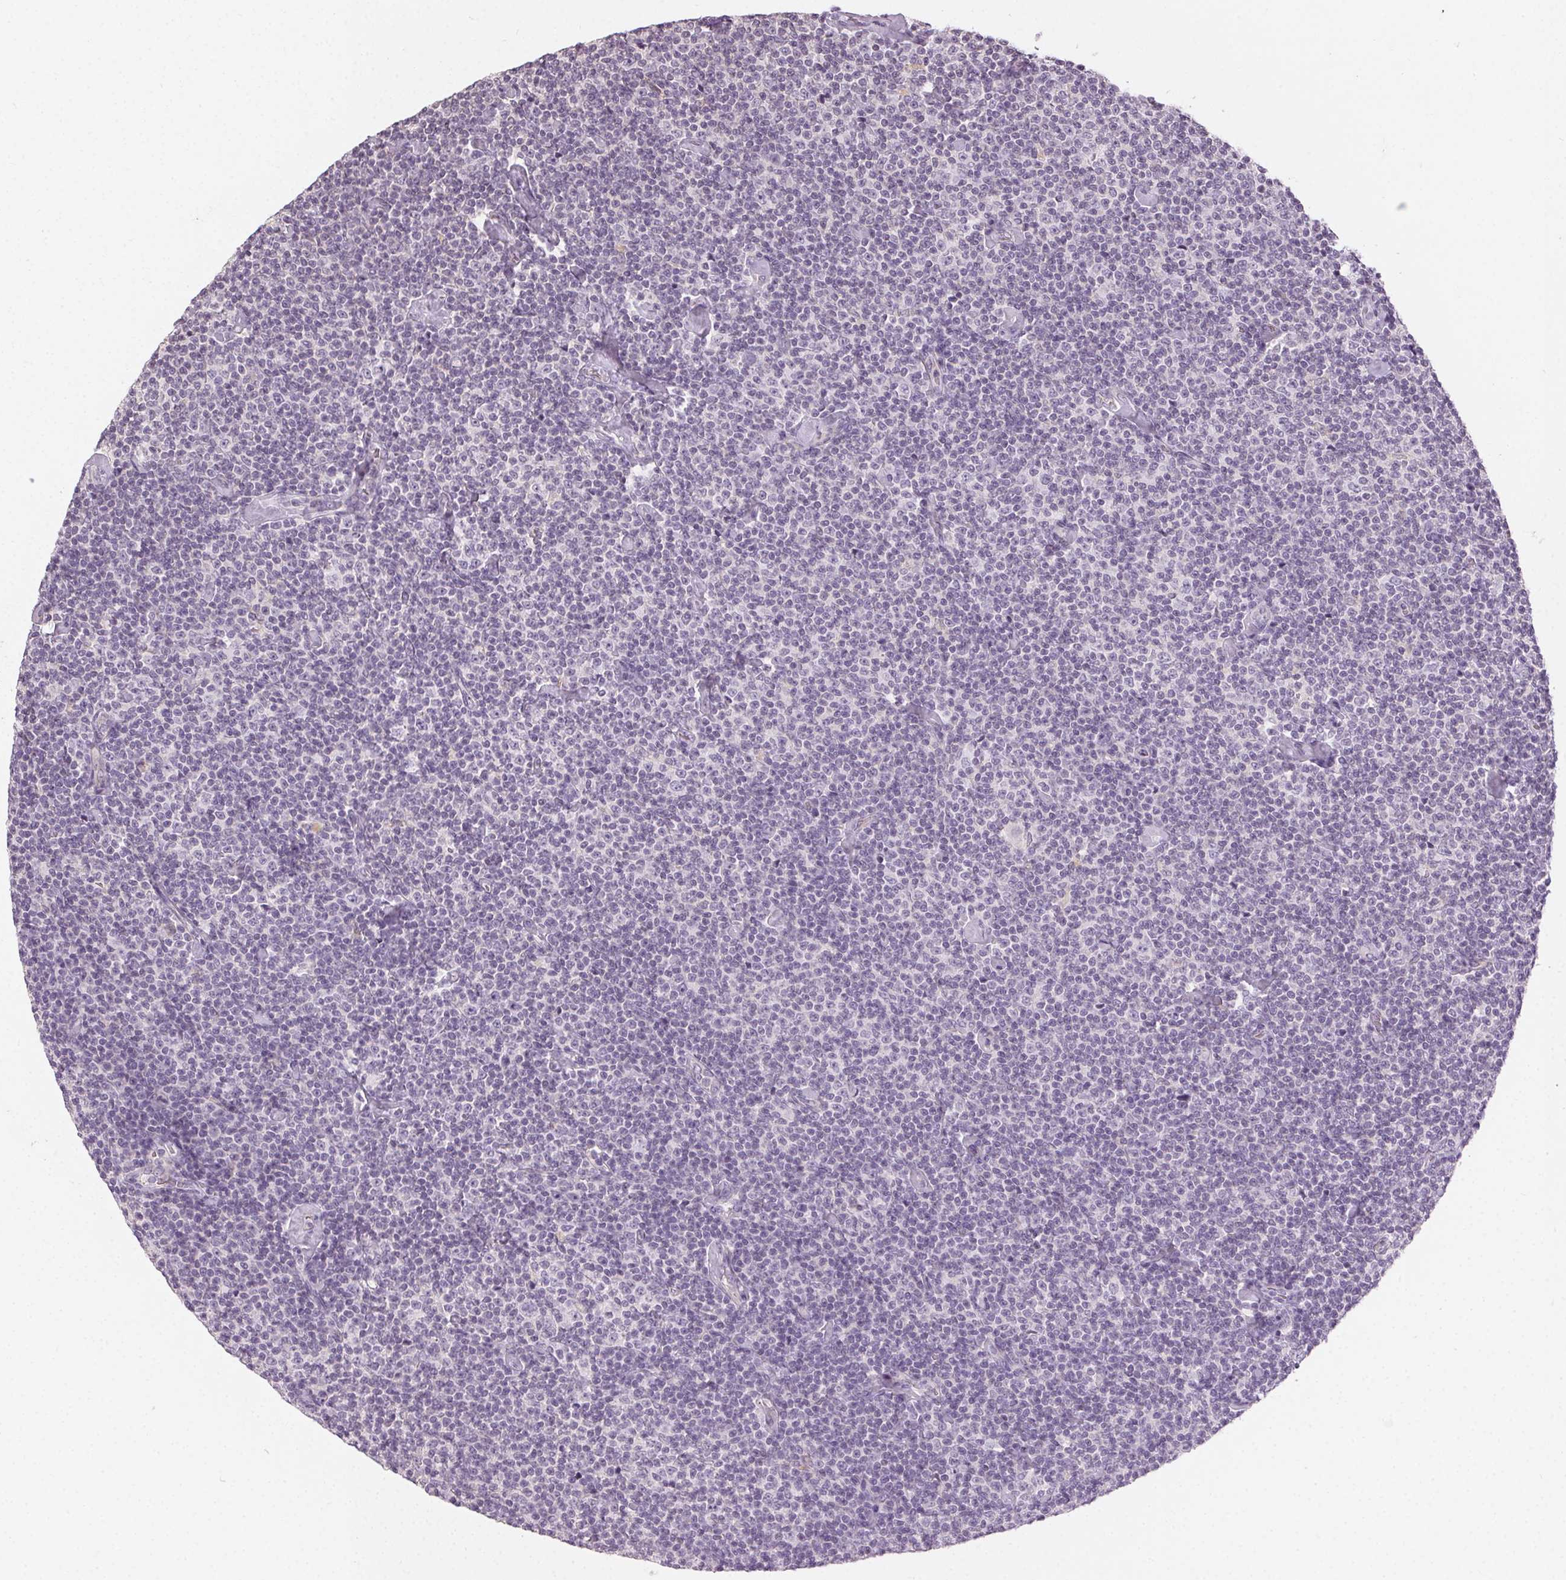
{"staining": {"intensity": "negative", "quantity": "none", "location": "none"}, "tissue": "lymphoma", "cell_type": "Tumor cells", "image_type": "cancer", "snomed": [{"axis": "morphology", "description": "Malignant lymphoma, non-Hodgkin's type, Low grade"}, {"axis": "topography", "description": "Lymph node"}], "caption": "A photomicrograph of low-grade malignant lymphoma, non-Hodgkin's type stained for a protein reveals no brown staining in tumor cells.", "gene": "CLTRN", "patient": {"sex": "male", "age": 81}}